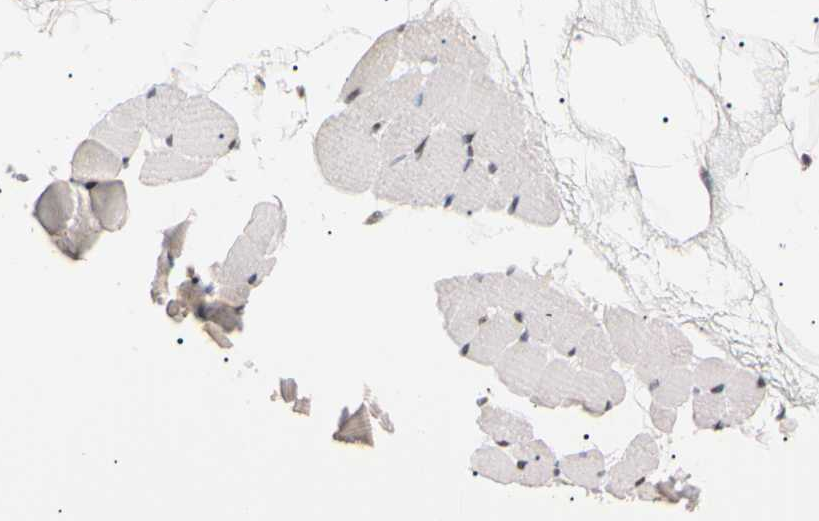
{"staining": {"intensity": "moderate", "quantity": ">75%", "location": "nuclear"}, "tissue": "skeletal muscle", "cell_type": "Myocytes", "image_type": "normal", "snomed": [{"axis": "morphology", "description": "Normal tissue, NOS"}, {"axis": "topography", "description": "Skeletal muscle"}, {"axis": "topography", "description": "Oral tissue"}, {"axis": "topography", "description": "Peripheral nerve tissue"}], "caption": "Immunohistochemical staining of benign human skeletal muscle reveals >75% levels of moderate nuclear protein staining in approximately >75% of myocytes.", "gene": "ZNF134", "patient": {"sex": "female", "age": 84}}